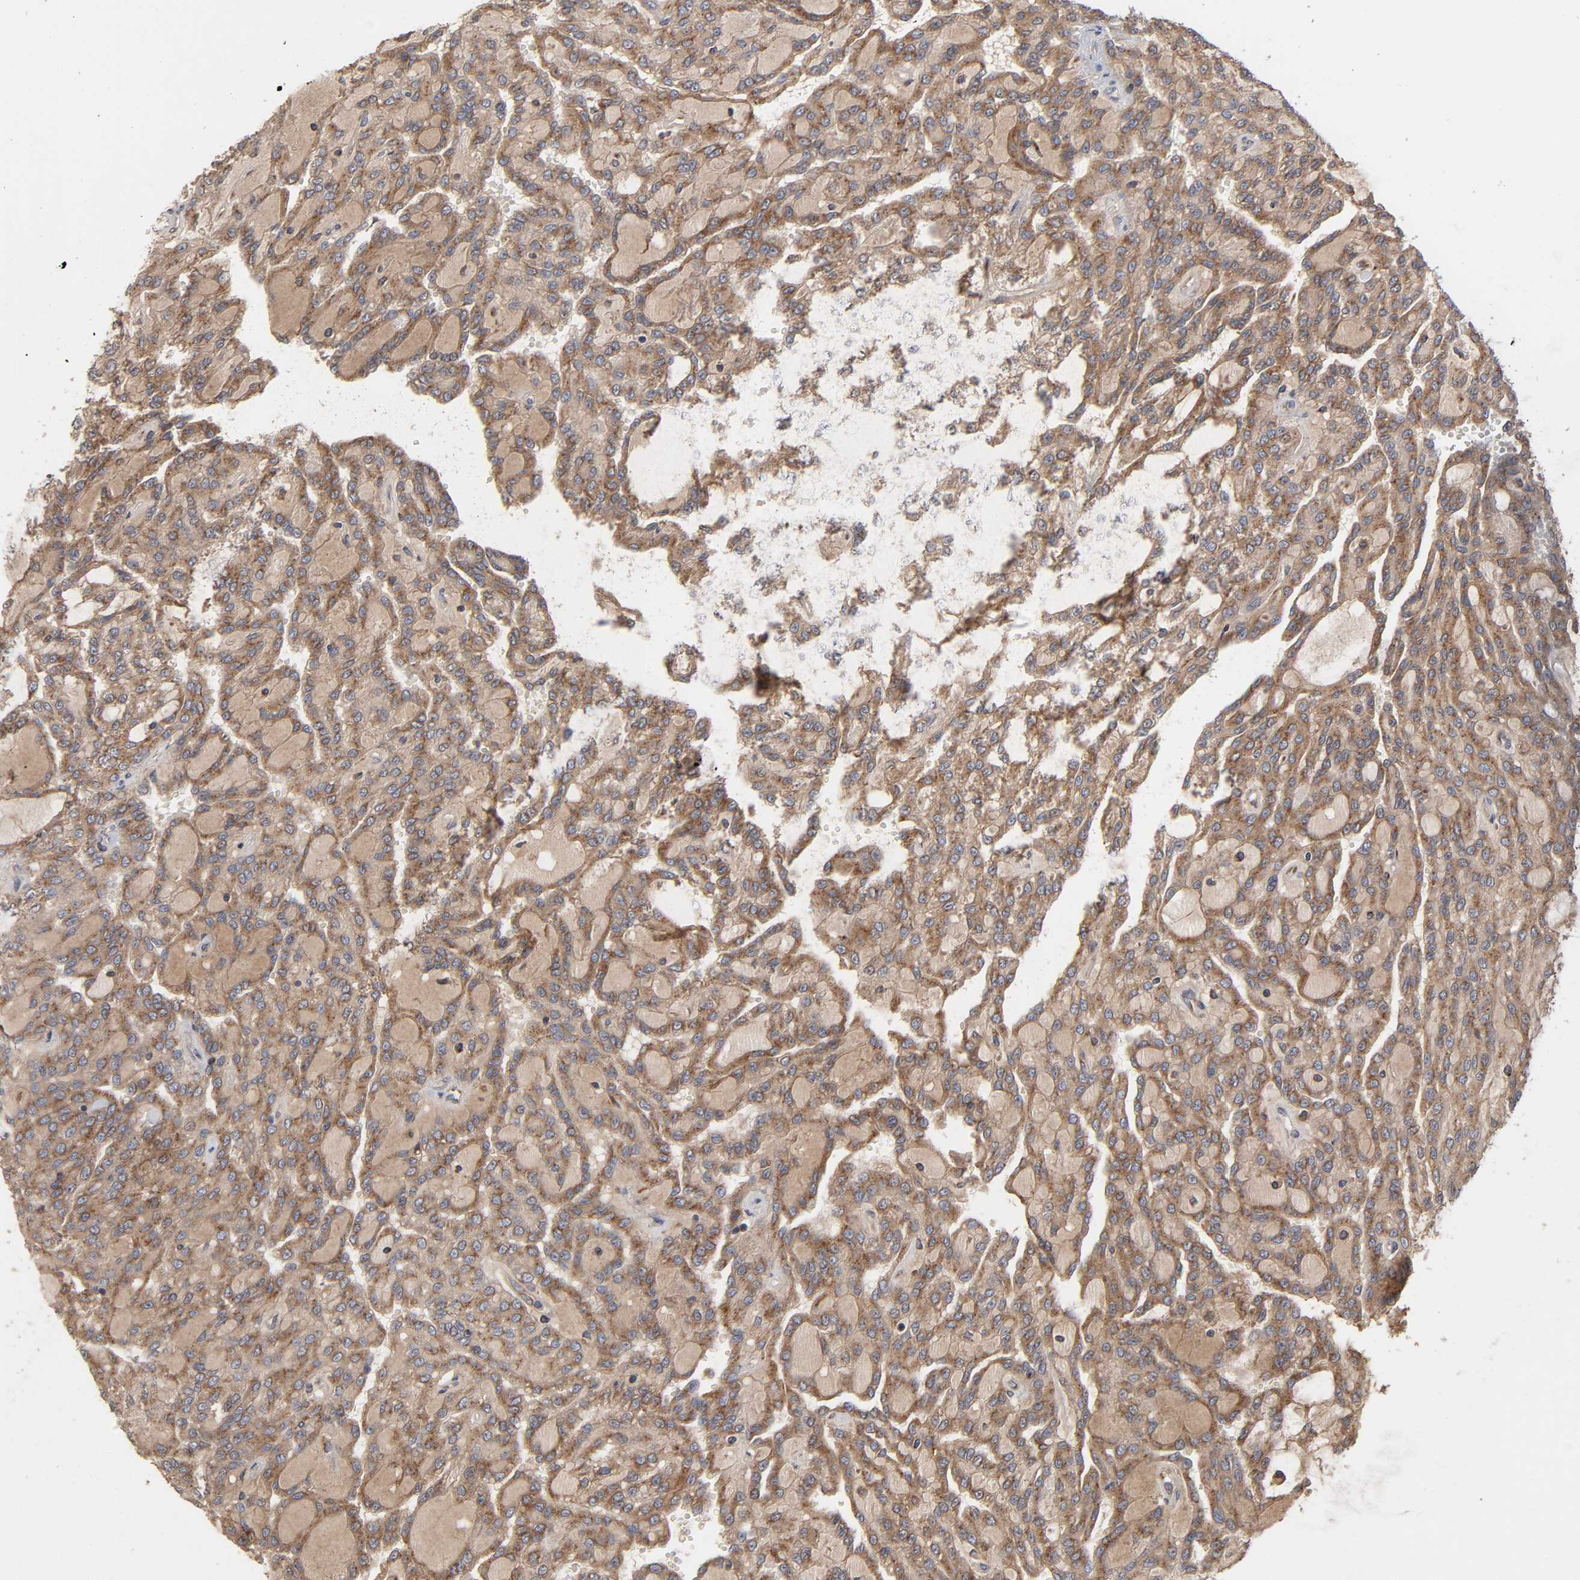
{"staining": {"intensity": "moderate", "quantity": ">75%", "location": "cytoplasmic/membranous"}, "tissue": "renal cancer", "cell_type": "Tumor cells", "image_type": "cancer", "snomed": [{"axis": "morphology", "description": "Adenocarcinoma, NOS"}, {"axis": "topography", "description": "Kidney"}], "caption": "This photomicrograph displays immunohistochemistry (IHC) staining of adenocarcinoma (renal), with medium moderate cytoplasmic/membranous staining in approximately >75% of tumor cells.", "gene": "GNPTG", "patient": {"sex": "male", "age": 63}}